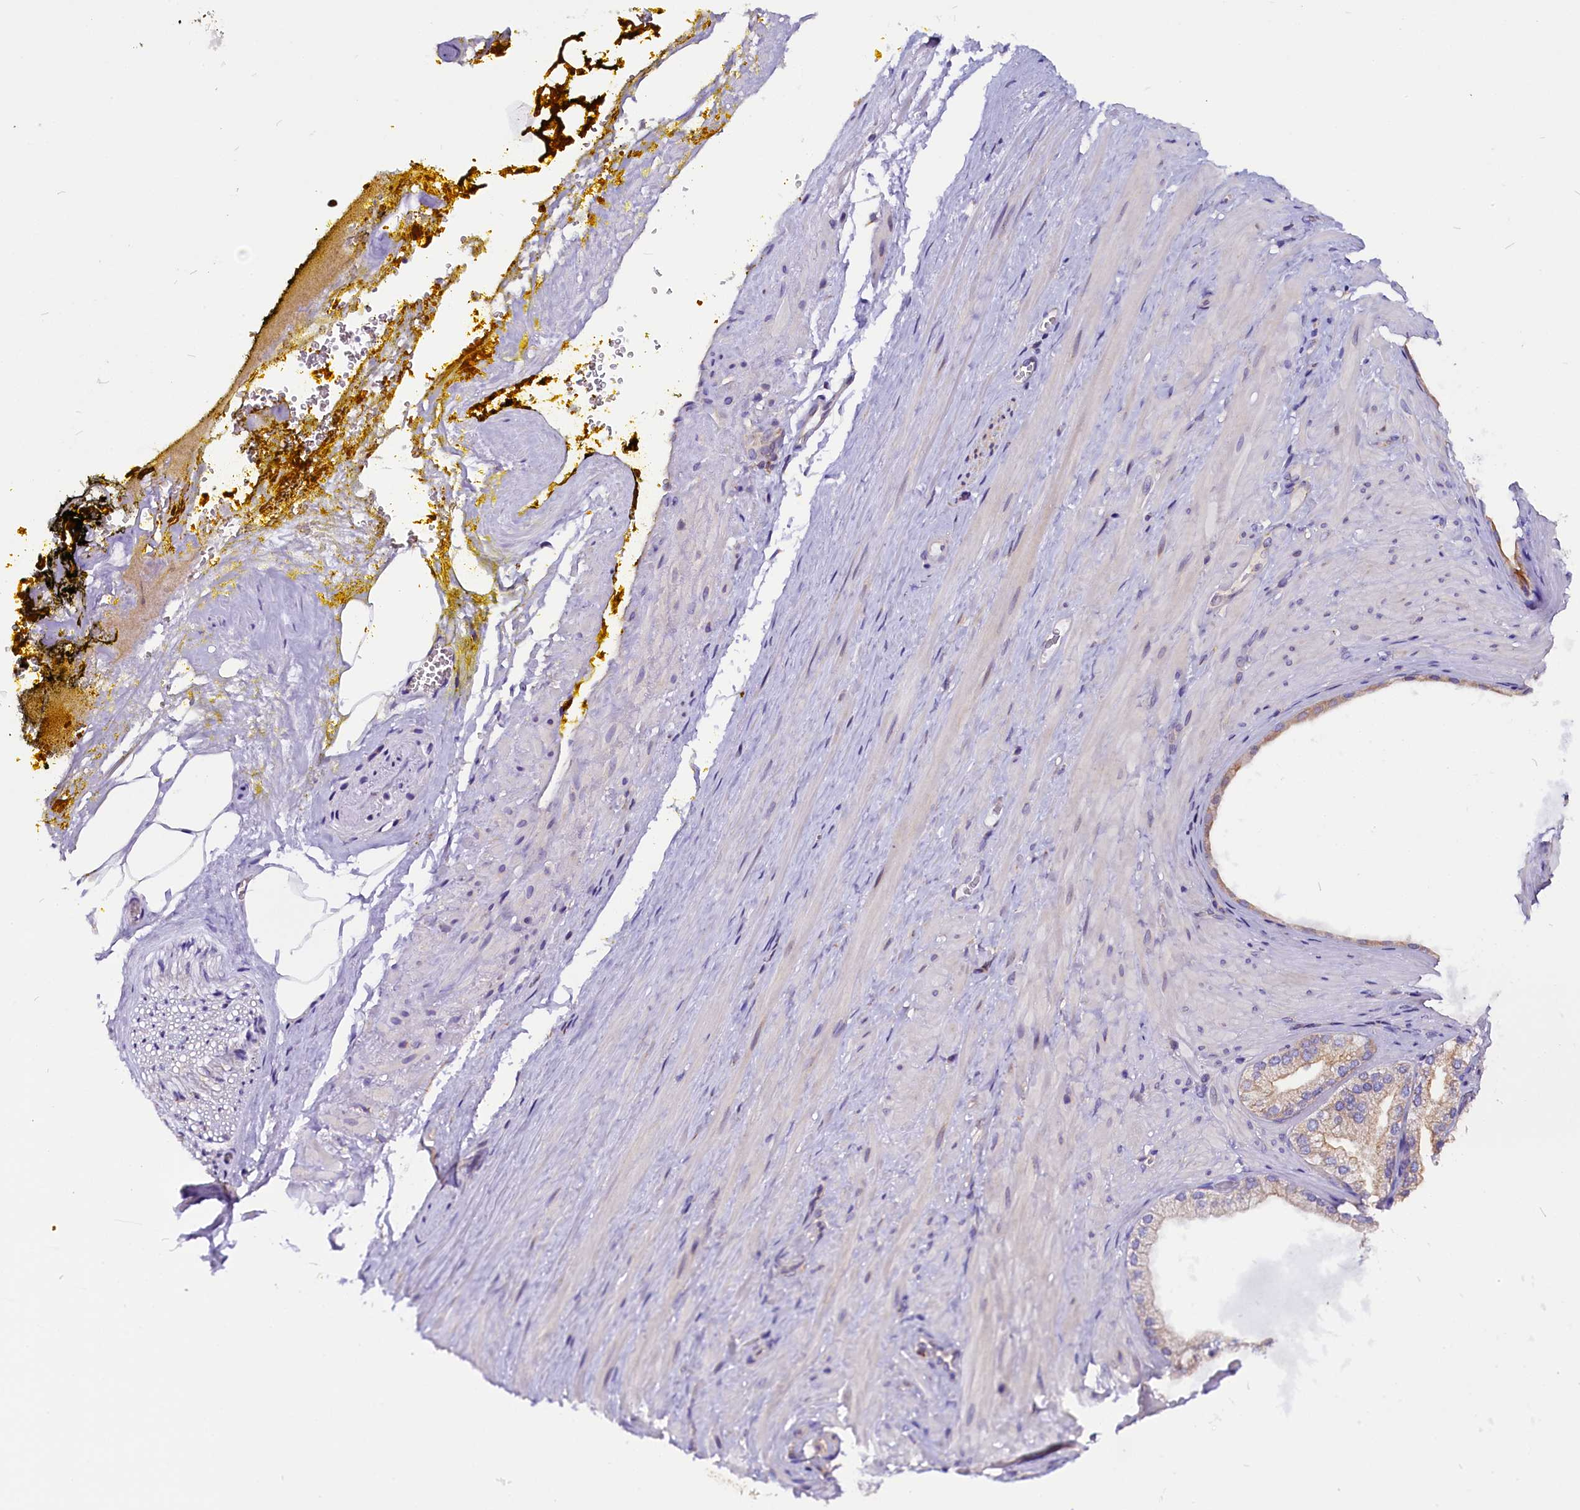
{"staining": {"intensity": "negative", "quantity": "none", "location": "none"}, "tissue": "adipose tissue", "cell_type": "Adipocytes", "image_type": "normal", "snomed": [{"axis": "morphology", "description": "Normal tissue, NOS"}, {"axis": "morphology", "description": "Adenocarcinoma, Low grade"}, {"axis": "topography", "description": "Prostate"}, {"axis": "topography", "description": "Peripheral nerve tissue"}], "caption": "Protein analysis of benign adipose tissue shows no significant staining in adipocytes.", "gene": "CEP170", "patient": {"sex": "male", "age": 63}}